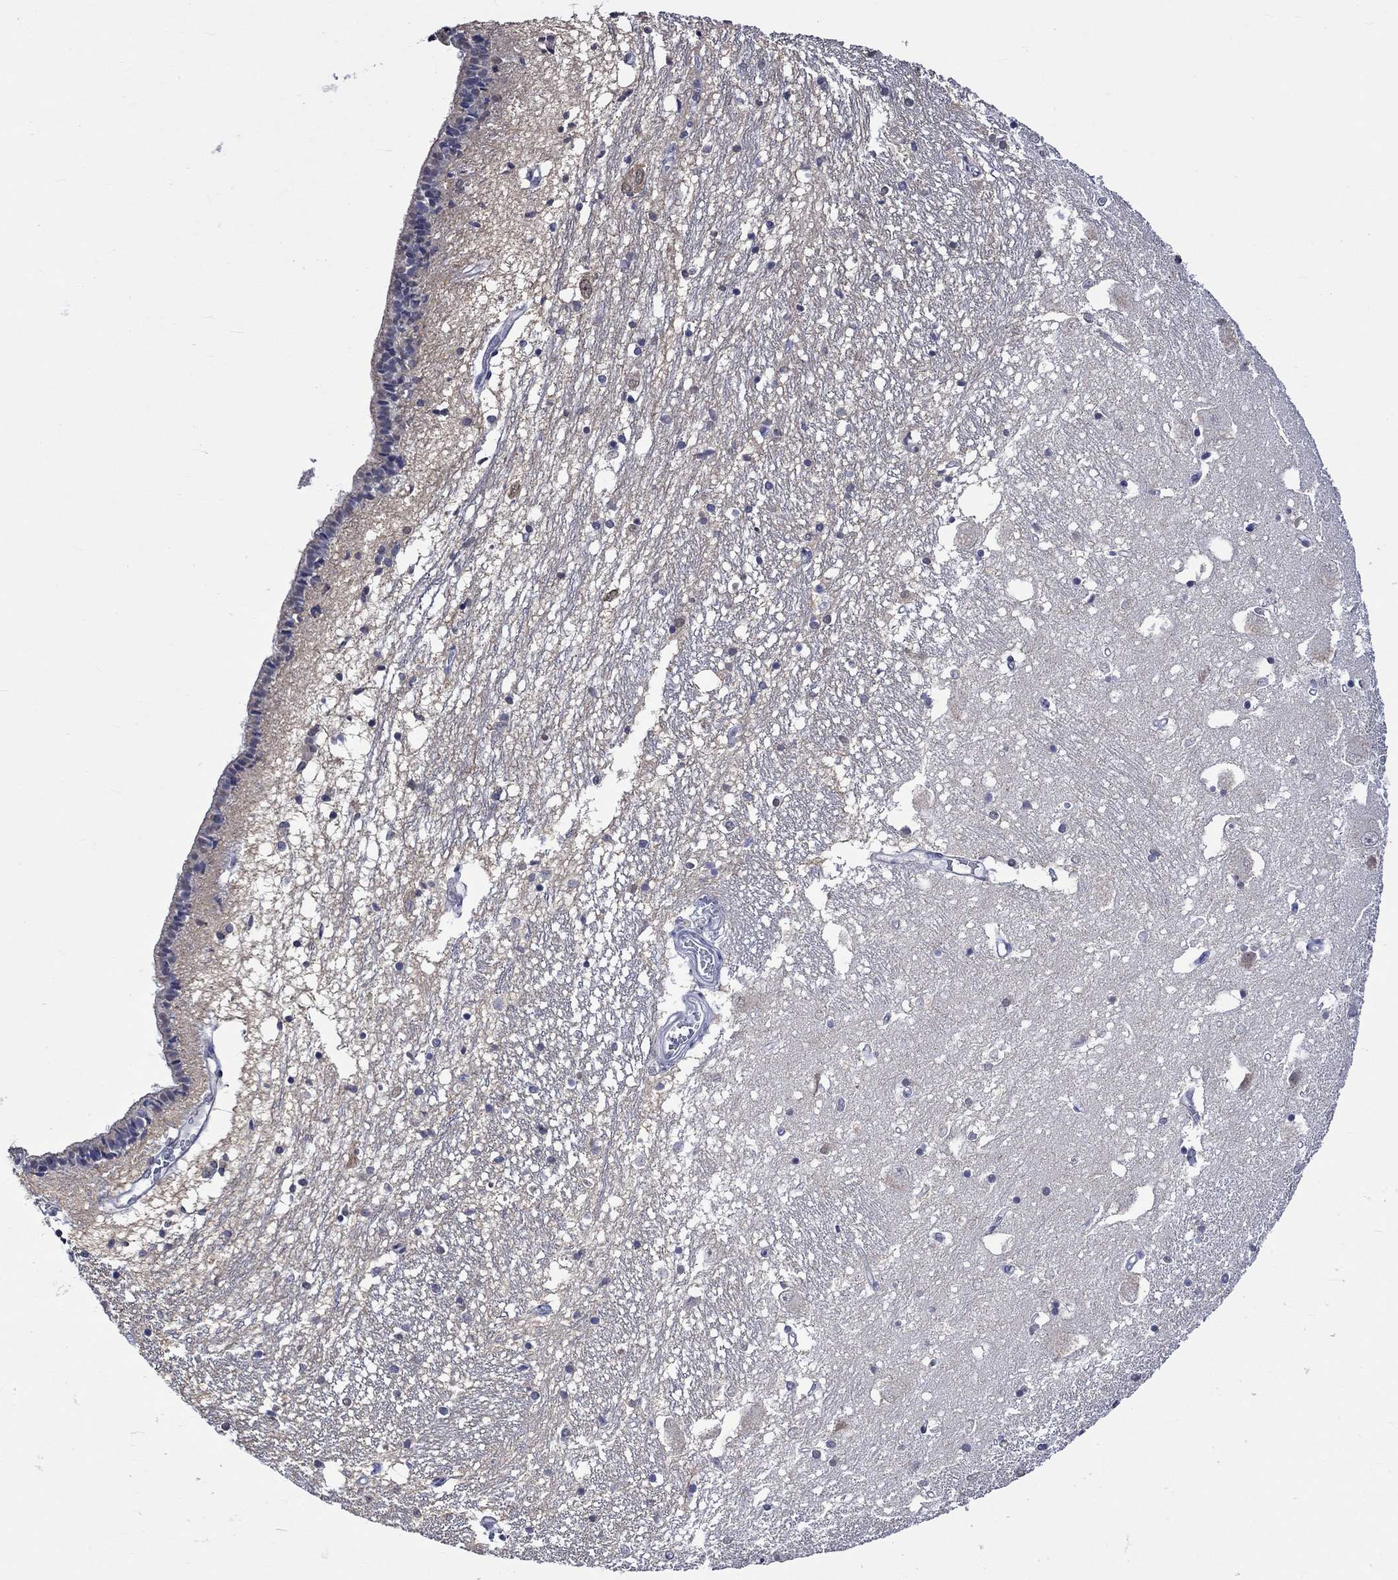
{"staining": {"intensity": "negative", "quantity": "none", "location": "none"}, "tissue": "caudate", "cell_type": "Glial cells", "image_type": "normal", "snomed": [{"axis": "morphology", "description": "Normal tissue, NOS"}, {"axis": "topography", "description": "Lateral ventricle wall"}], "caption": "An immunohistochemistry (IHC) micrograph of normal caudate is shown. There is no staining in glial cells of caudate.", "gene": "DDX3Y", "patient": {"sex": "female", "age": 71}}